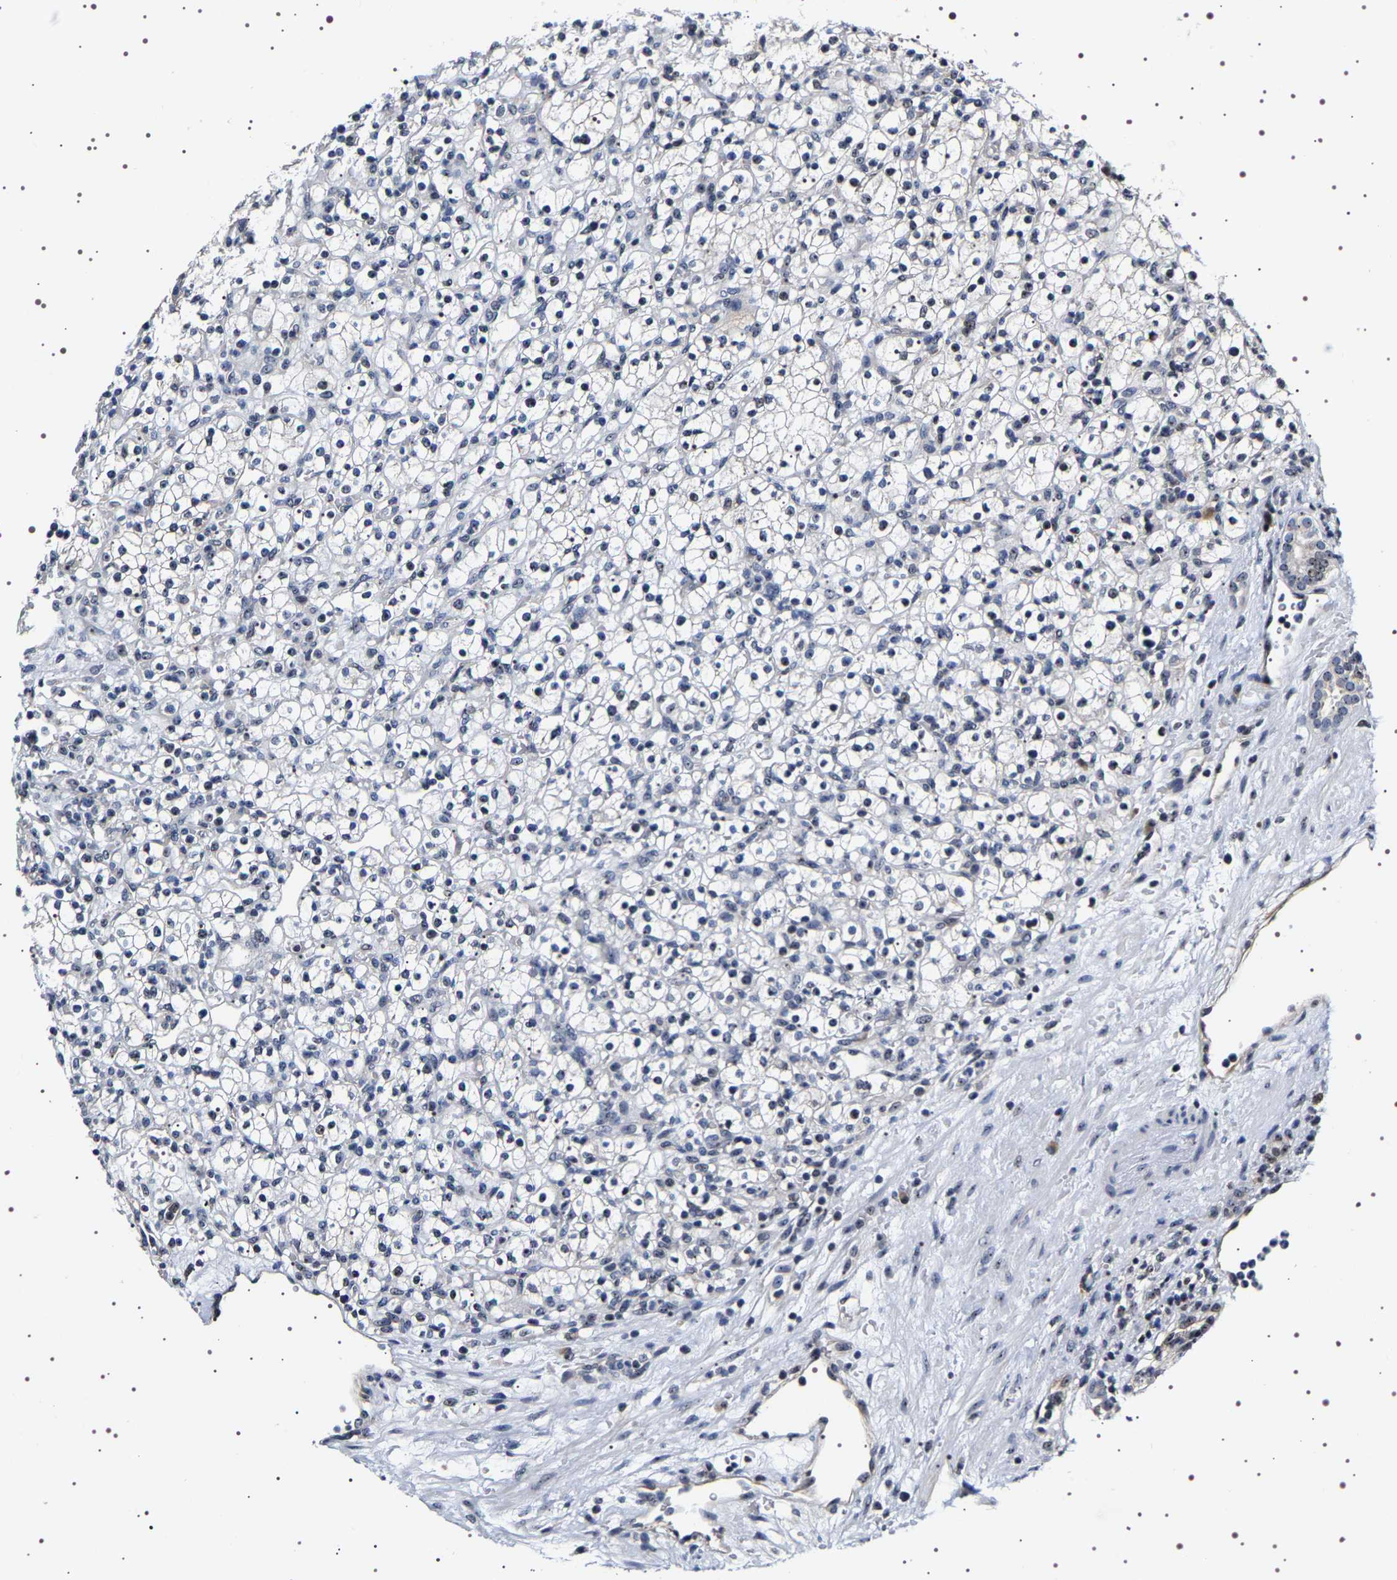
{"staining": {"intensity": "negative", "quantity": "none", "location": "none"}, "tissue": "renal cancer", "cell_type": "Tumor cells", "image_type": "cancer", "snomed": [{"axis": "morphology", "description": "Normal tissue, NOS"}, {"axis": "morphology", "description": "Adenocarcinoma, NOS"}, {"axis": "topography", "description": "Kidney"}], "caption": "Immunohistochemistry (IHC) histopathology image of human renal adenocarcinoma stained for a protein (brown), which shows no expression in tumor cells.", "gene": "GNL3", "patient": {"sex": "female", "age": 55}}